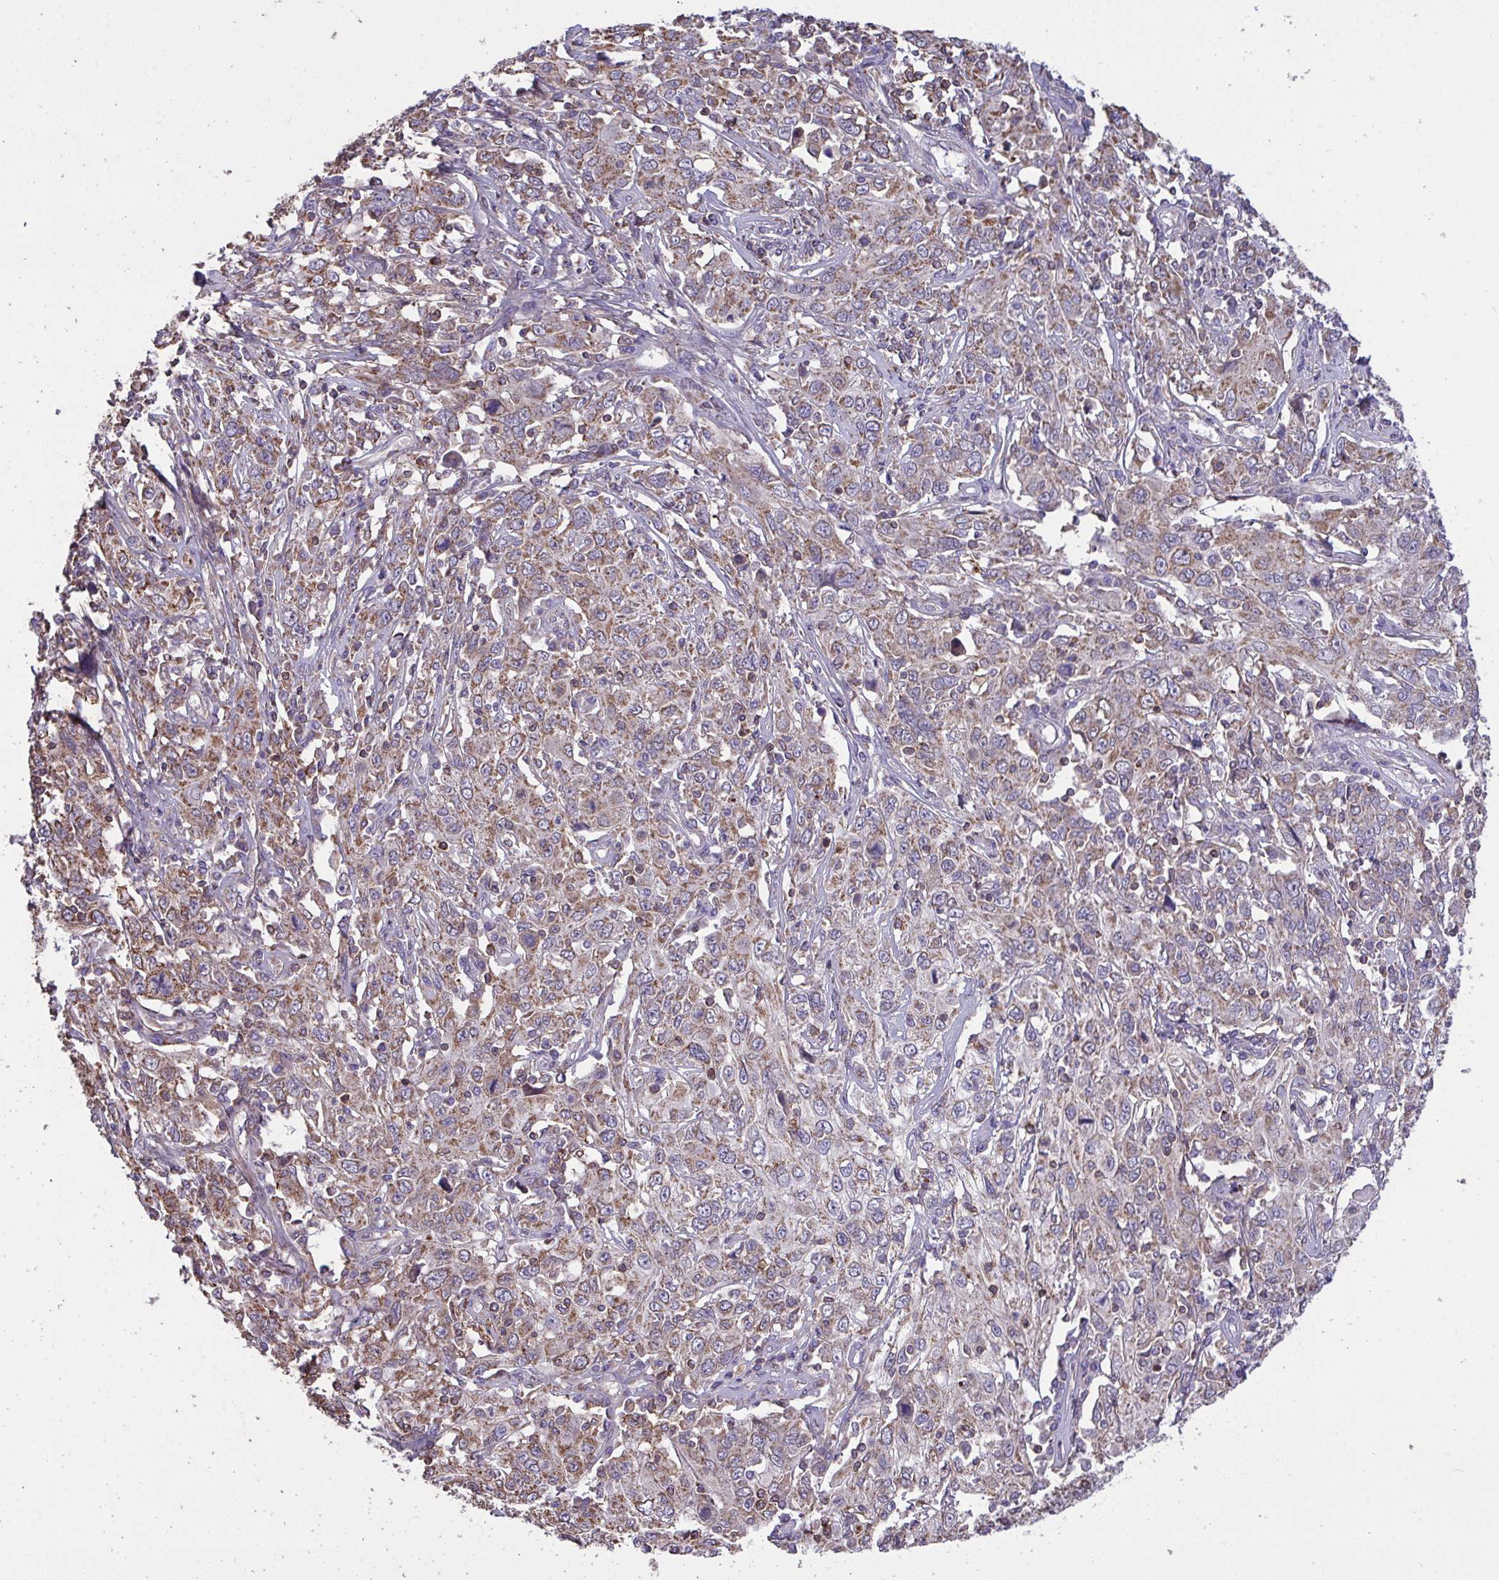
{"staining": {"intensity": "weak", "quantity": ">75%", "location": "cytoplasmic/membranous"}, "tissue": "cervical cancer", "cell_type": "Tumor cells", "image_type": "cancer", "snomed": [{"axis": "morphology", "description": "Squamous cell carcinoma, NOS"}, {"axis": "topography", "description": "Cervix"}], "caption": "This is an image of IHC staining of cervical cancer (squamous cell carcinoma), which shows weak expression in the cytoplasmic/membranous of tumor cells.", "gene": "PPM1H", "patient": {"sex": "female", "age": 46}}